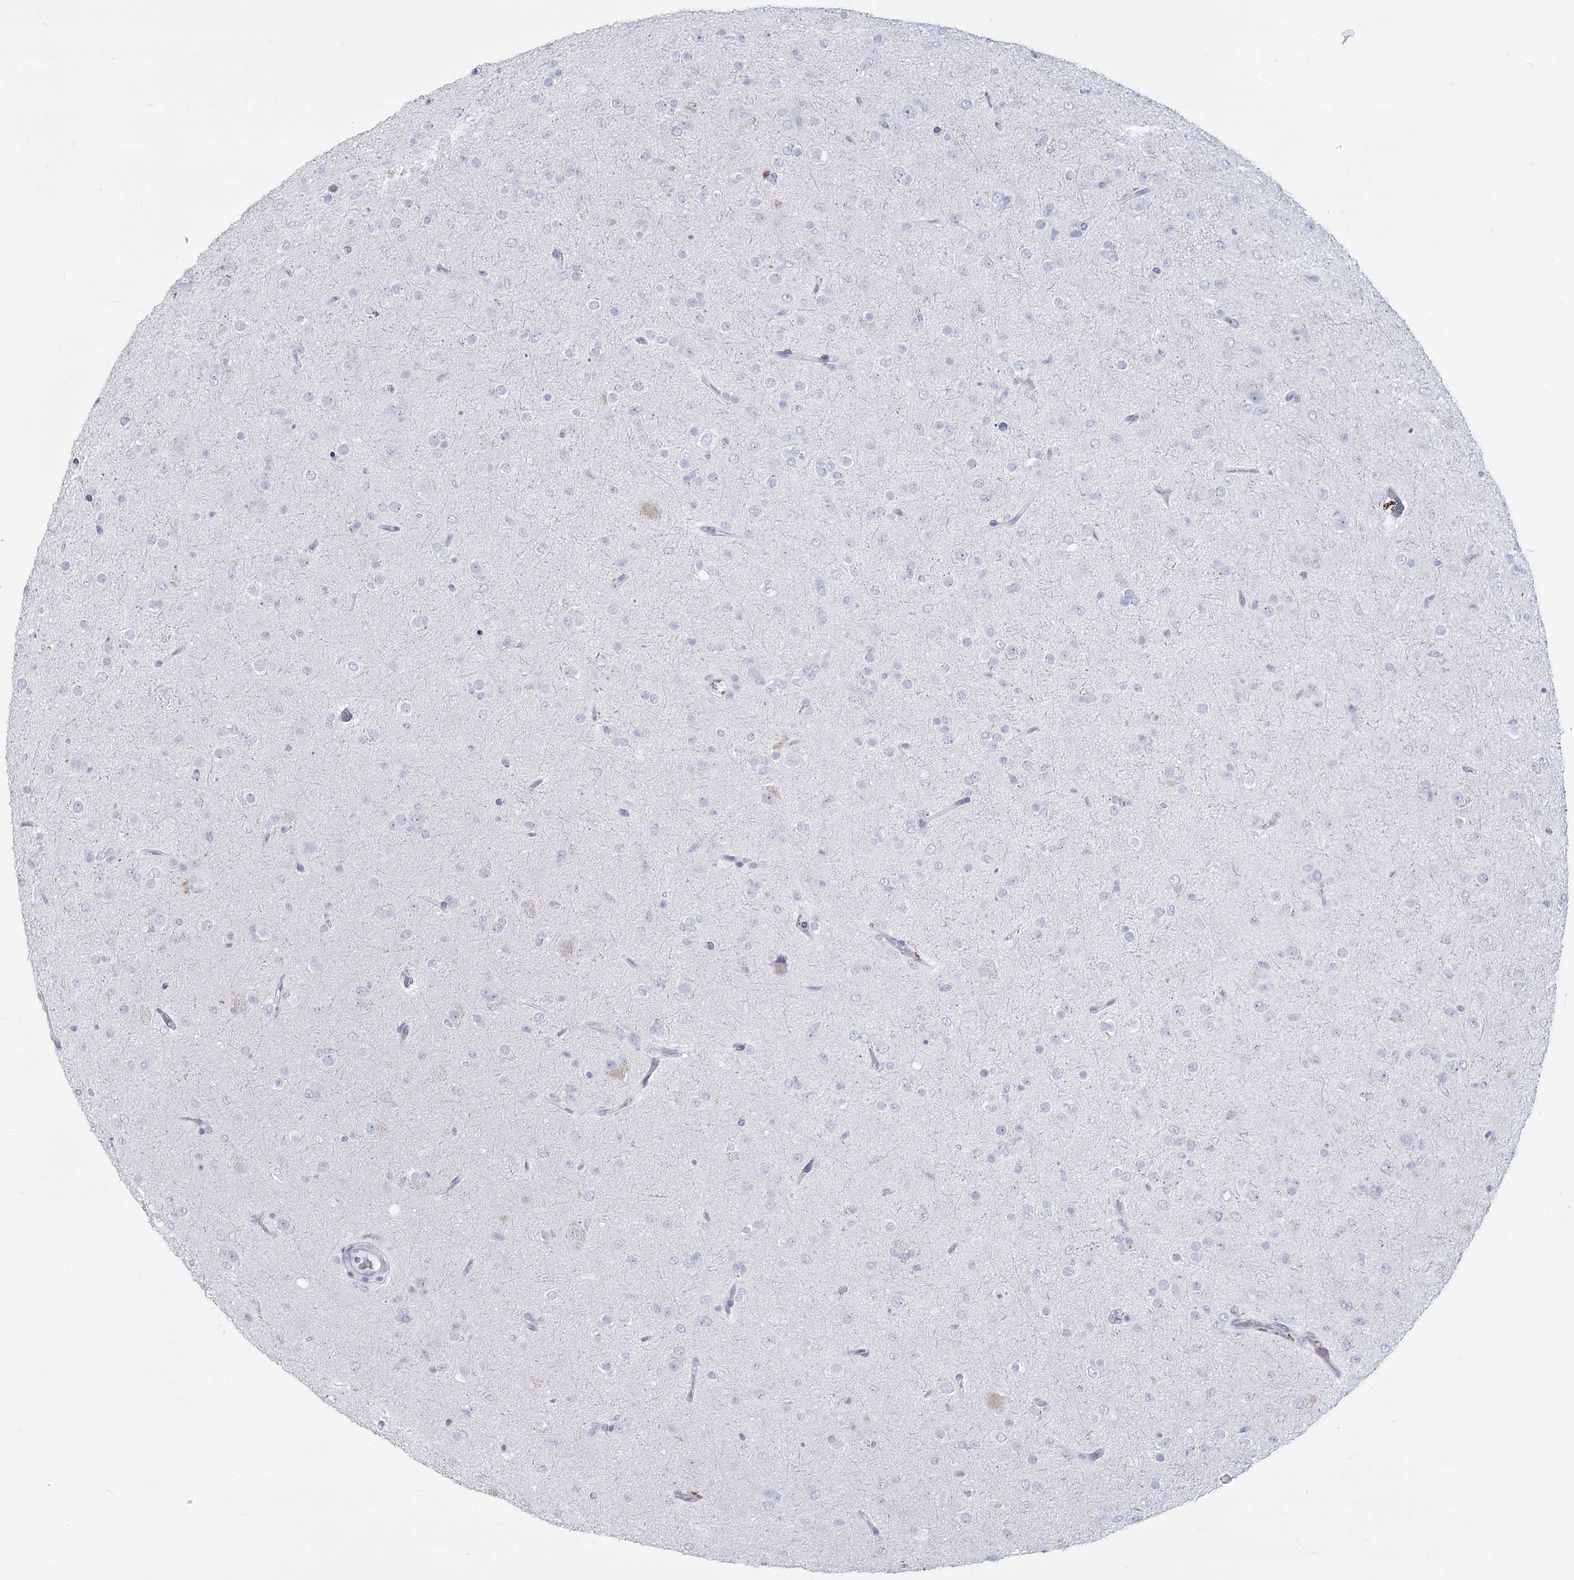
{"staining": {"intensity": "negative", "quantity": "none", "location": "none"}, "tissue": "glioma", "cell_type": "Tumor cells", "image_type": "cancer", "snomed": [{"axis": "morphology", "description": "Glioma, malignant, Low grade"}, {"axis": "topography", "description": "Brain"}], "caption": "The immunohistochemistry histopathology image has no significant expression in tumor cells of glioma tissue.", "gene": "SLC6A19", "patient": {"sex": "male", "age": 65}}